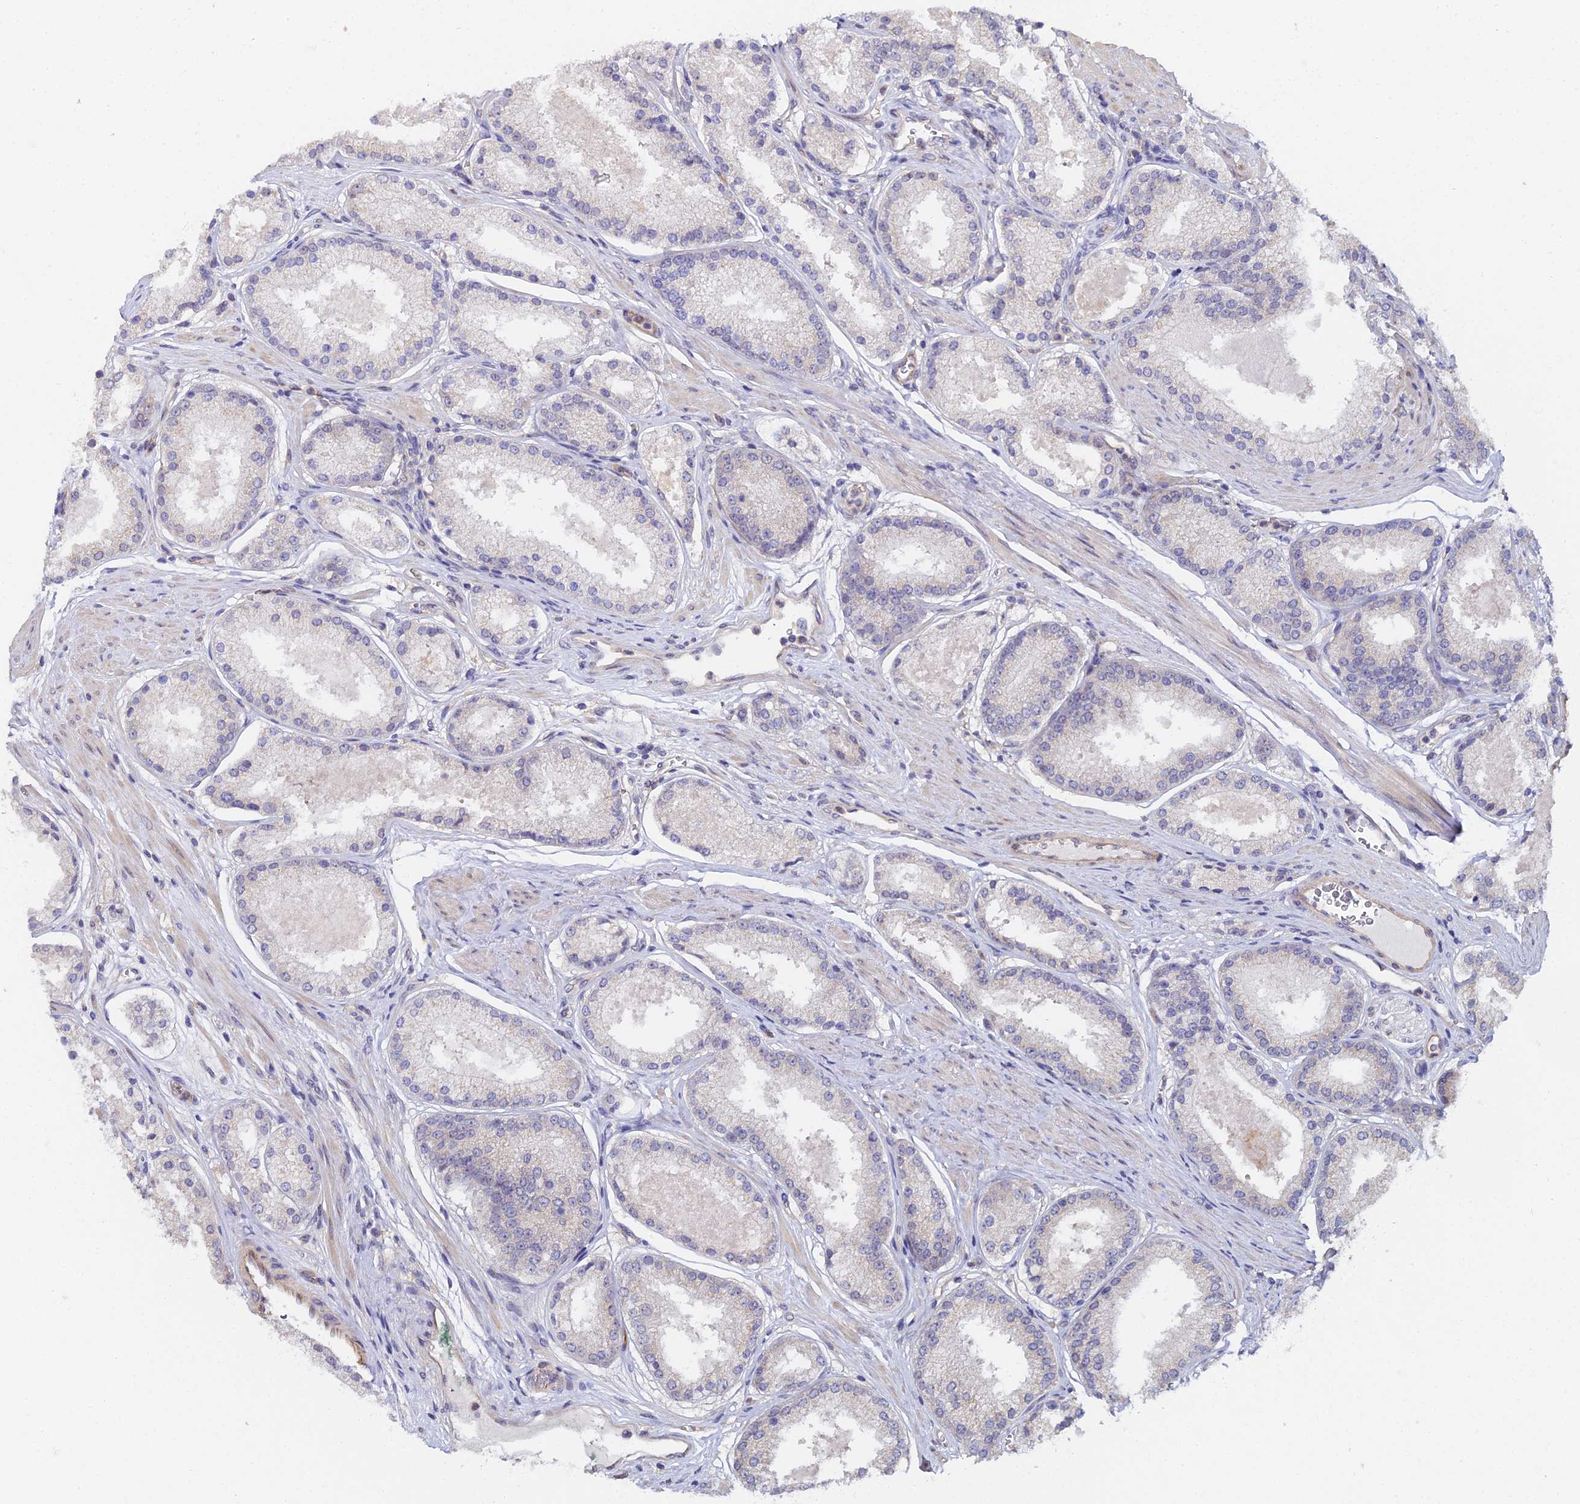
{"staining": {"intensity": "negative", "quantity": "none", "location": "none"}, "tissue": "prostate cancer", "cell_type": "Tumor cells", "image_type": "cancer", "snomed": [{"axis": "morphology", "description": "Adenocarcinoma, Low grade"}, {"axis": "topography", "description": "Prostate"}], "caption": "IHC of prostate cancer exhibits no positivity in tumor cells.", "gene": "C4orf19", "patient": {"sex": "male", "age": 59}}